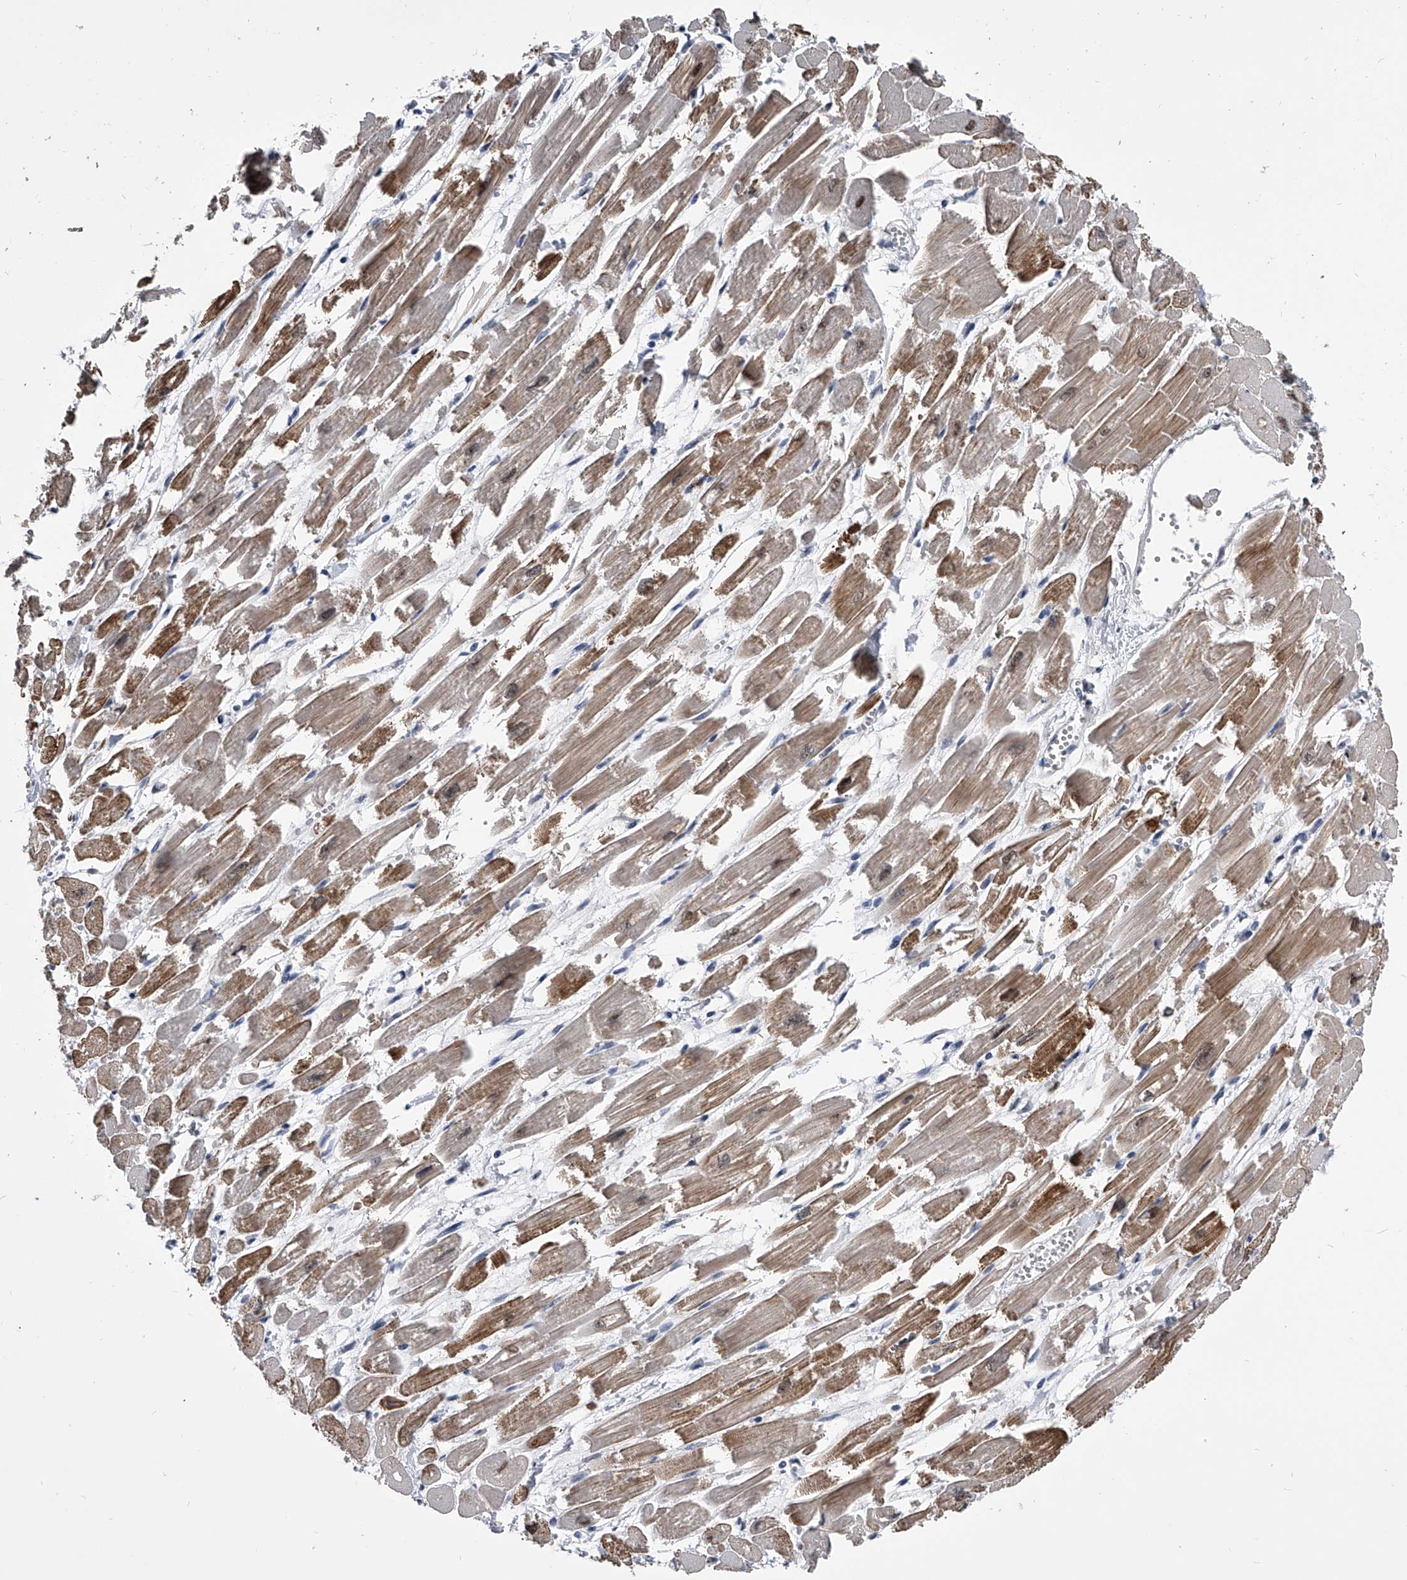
{"staining": {"intensity": "moderate", "quantity": ">75%", "location": "cytoplasmic/membranous"}, "tissue": "heart muscle", "cell_type": "Cardiomyocytes", "image_type": "normal", "snomed": [{"axis": "morphology", "description": "Normal tissue, NOS"}, {"axis": "topography", "description": "Heart"}], "caption": "Immunohistochemistry staining of unremarkable heart muscle, which reveals medium levels of moderate cytoplasmic/membranous expression in about >75% of cardiomyocytes indicating moderate cytoplasmic/membranous protein expression. The staining was performed using DAB (3,3'-diaminobenzidine) (brown) for protein detection and nuclei were counterstained in hematoxylin (blue).", "gene": "CMTR1", "patient": {"sex": "male", "age": 54}}